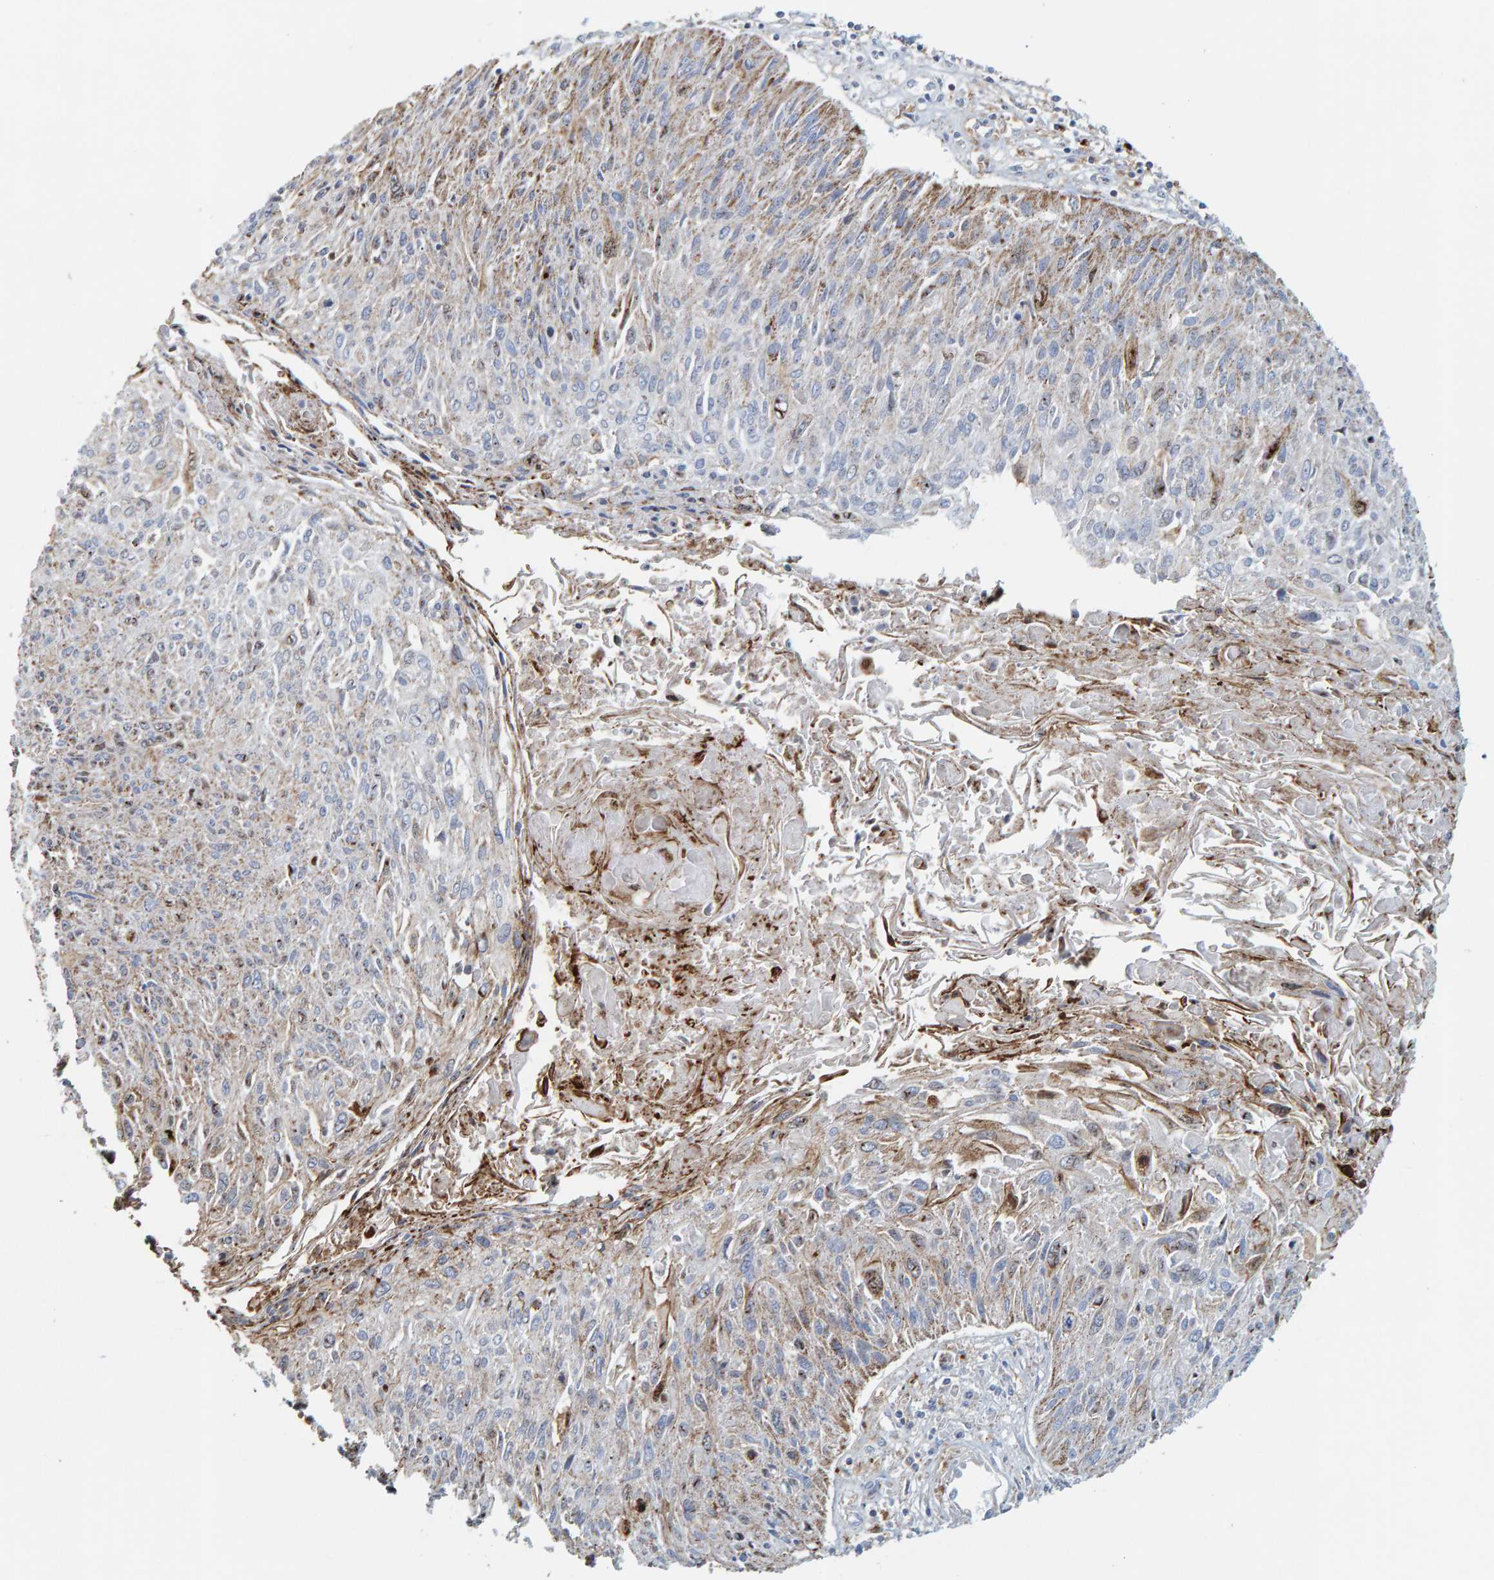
{"staining": {"intensity": "weak", "quantity": "<25%", "location": "cytoplasmic/membranous"}, "tissue": "cervical cancer", "cell_type": "Tumor cells", "image_type": "cancer", "snomed": [{"axis": "morphology", "description": "Squamous cell carcinoma, NOS"}, {"axis": "topography", "description": "Cervix"}], "caption": "A high-resolution histopathology image shows IHC staining of cervical squamous cell carcinoma, which exhibits no significant expression in tumor cells. Brightfield microscopy of IHC stained with DAB (brown) and hematoxylin (blue), captured at high magnification.", "gene": "B9D1", "patient": {"sex": "female", "age": 51}}